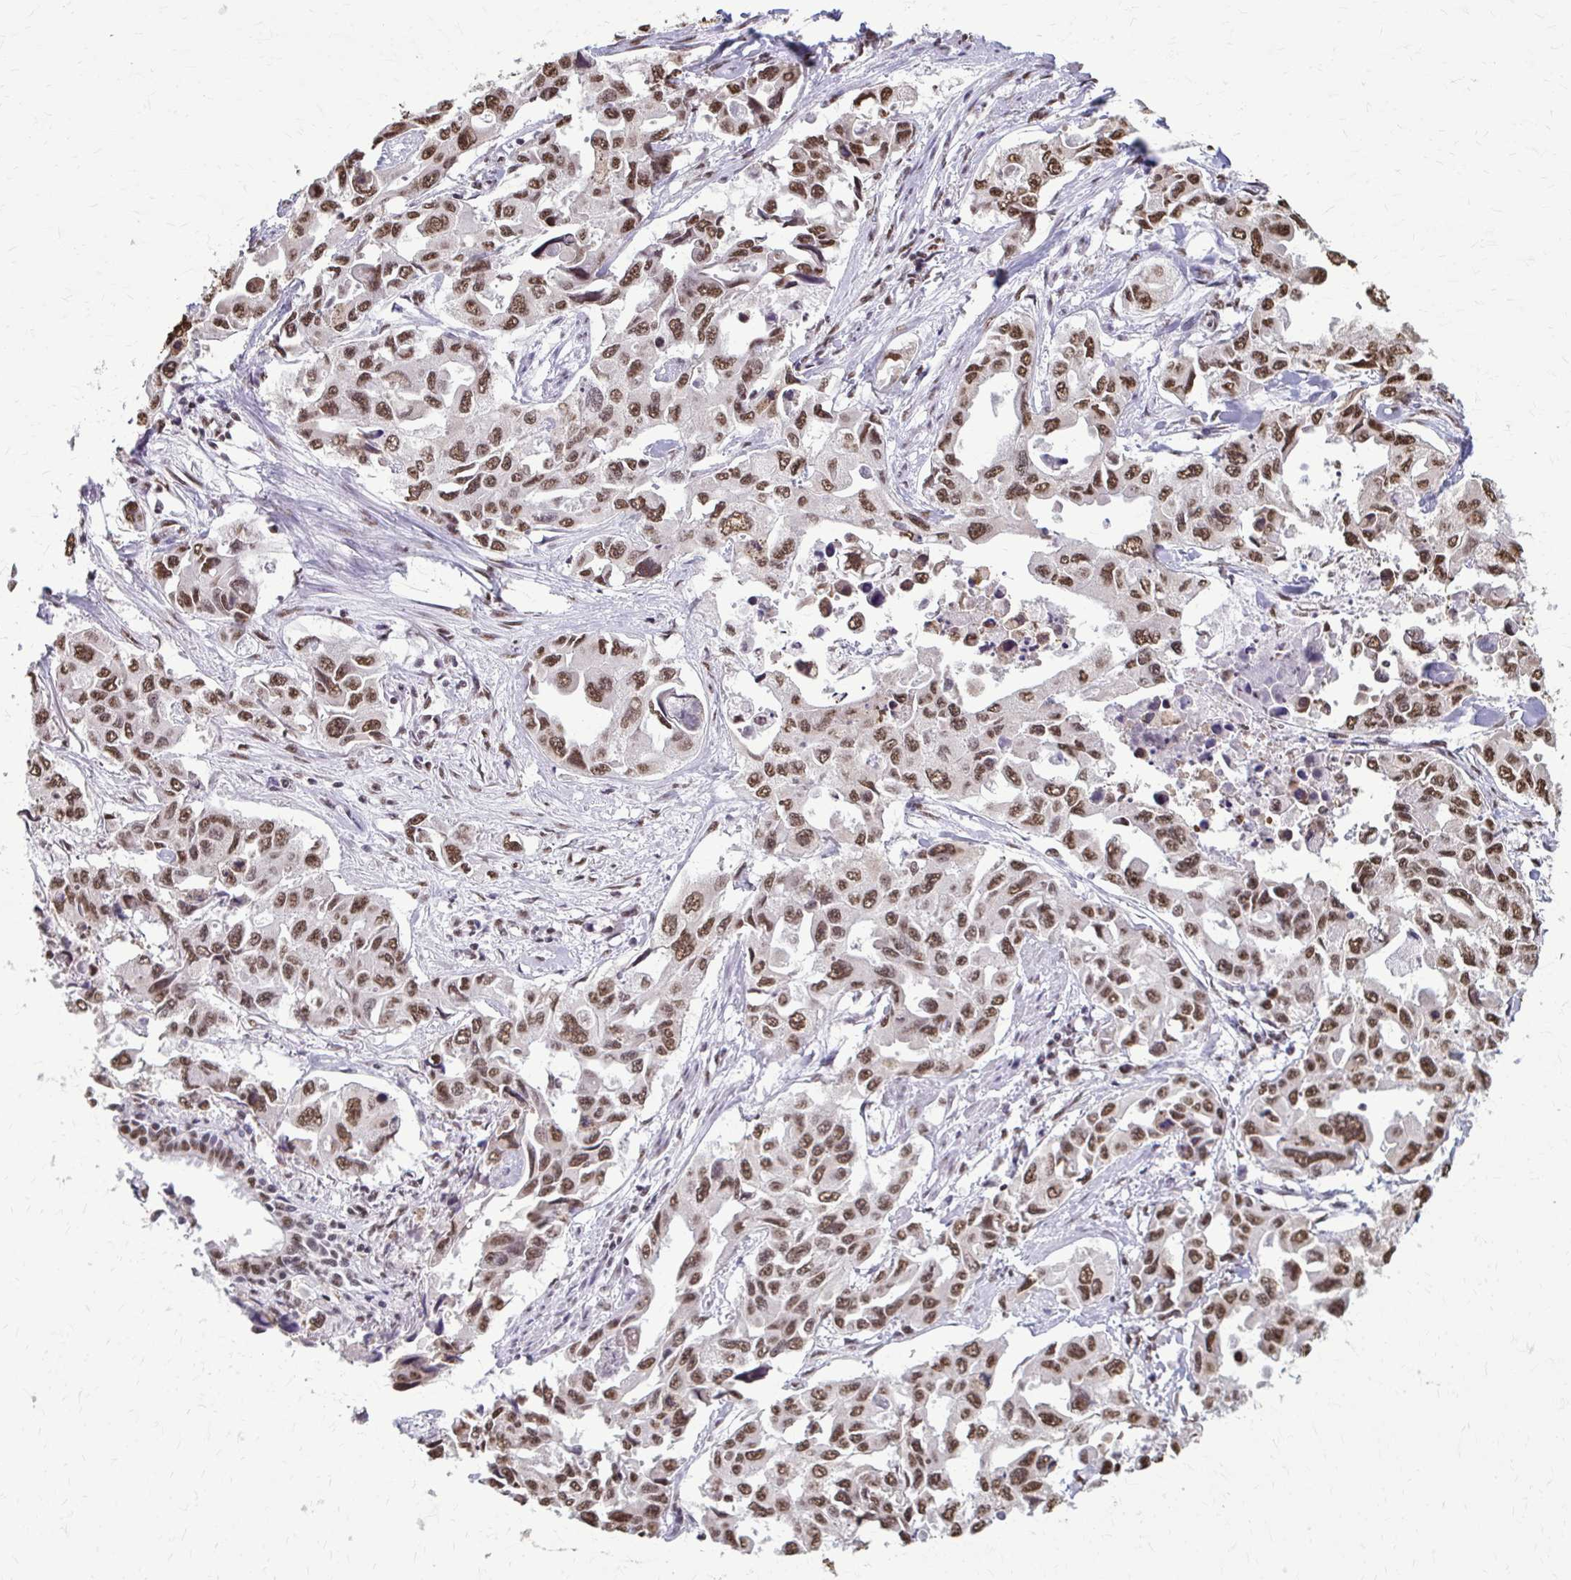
{"staining": {"intensity": "moderate", "quantity": ">75%", "location": "nuclear"}, "tissue": "lung cancer", "cell_type": "Tumor cells", "image_type": "cancer", "snomed": [{"axis": "morphology", "description": "Adenocarcinoma, NOS"}, {"axis": "topography", "description": "Lung"}], "caption": "IHC of lung cancer shows medium levels of moderate nuclear expression in approximately >75% of tumor cells.", "gene": "SNRPA", "patient": {"sex": "male", "age": 64}}